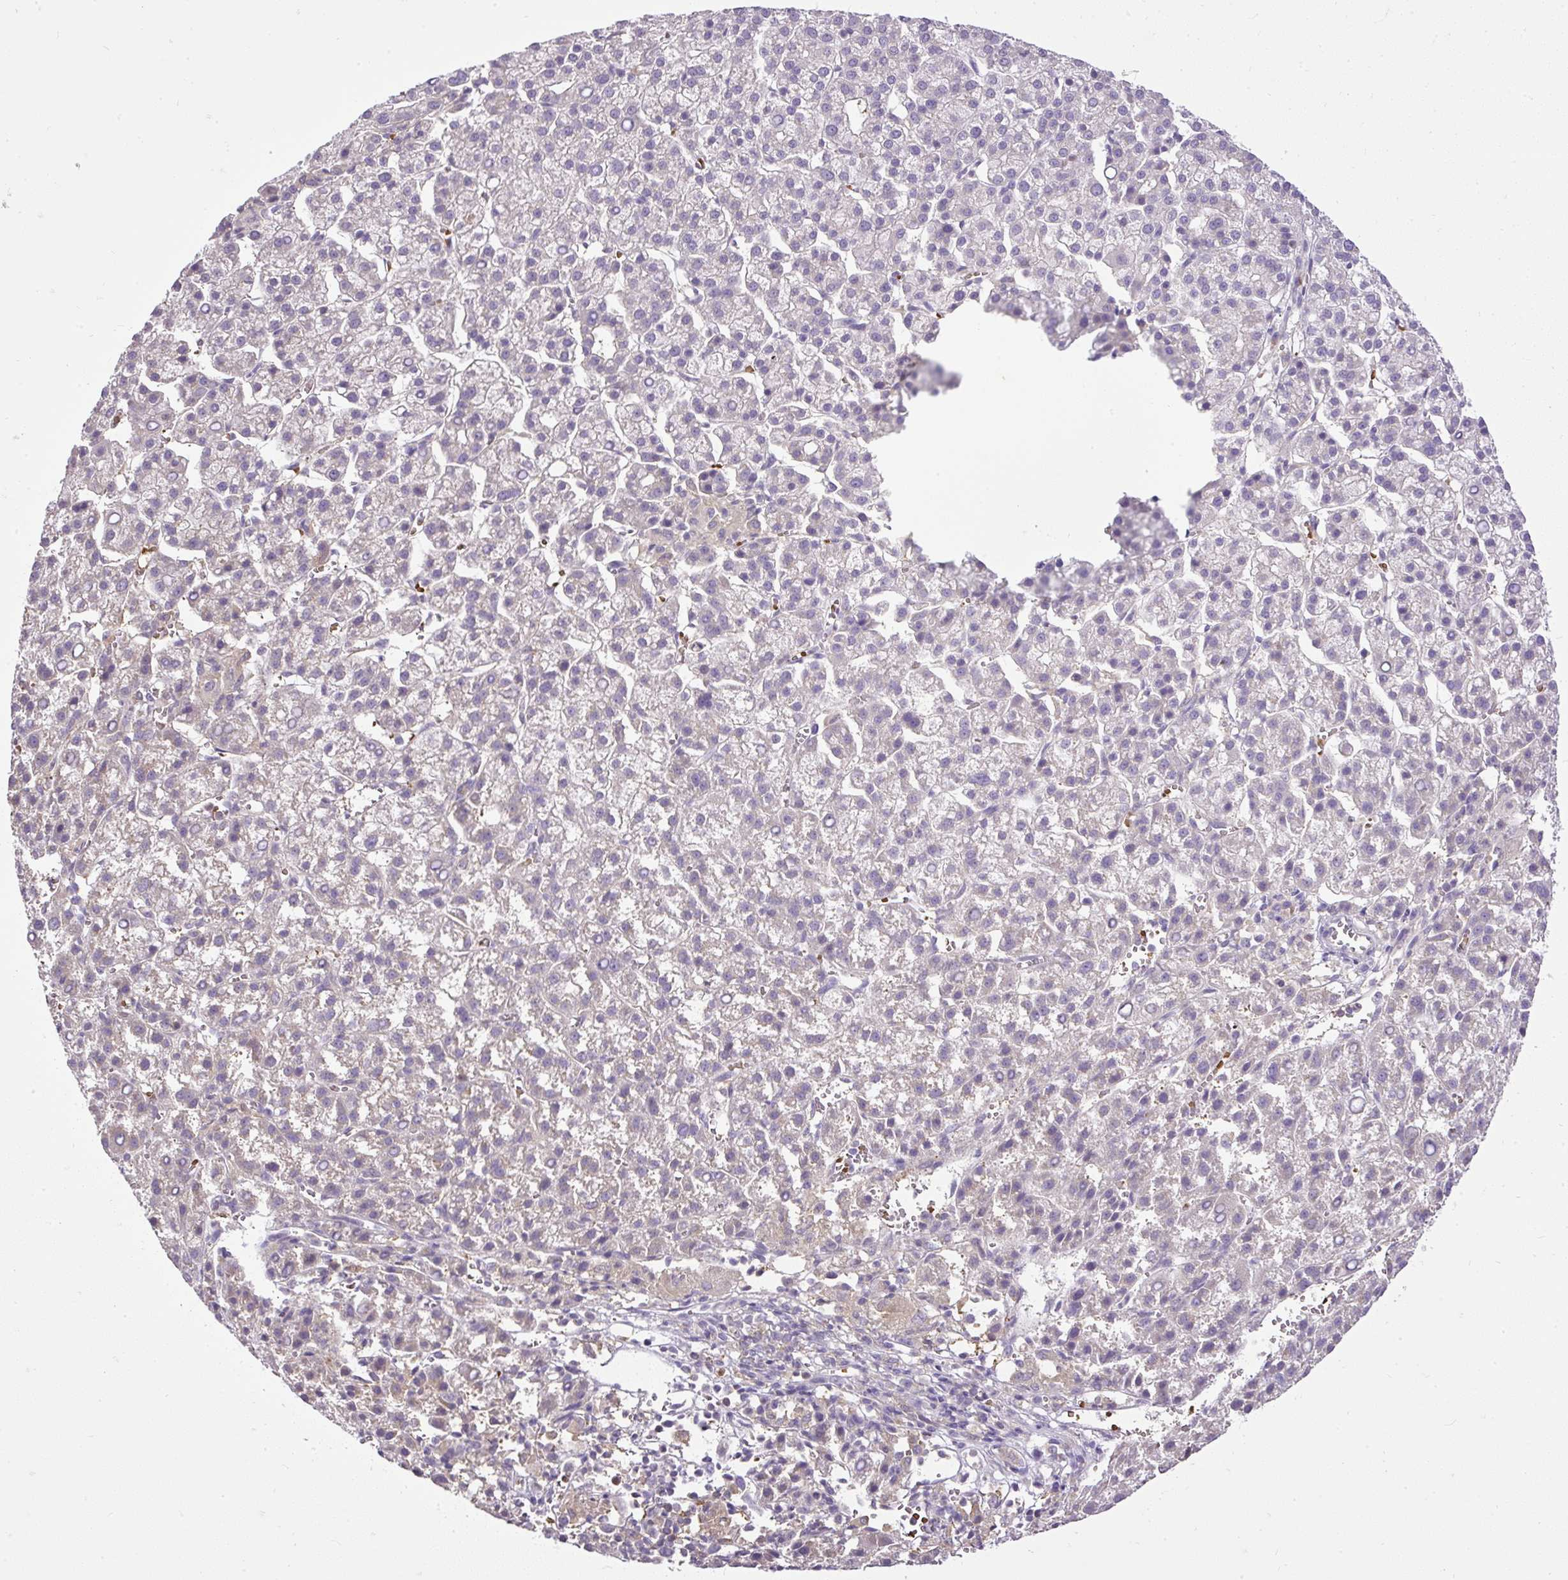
{"staining": {"intensity": "negative", "quantity": "none", "location": "none"}, "tissue": "liver cancer", "cell_type": "Tumor cells", "image_type": "cancer", "snomed": [{"axis": "morphology", "description": "Carcinoma, Hepatocellular, NOS"}, {"axis": "topography", "description": "Liver"}], "caption": "This photomicrograph is of liver hepatocellular carcinoma stained with immunohistochemistry (IHC) to label a protein in brown with the nuclei are counter-stained blue. There is no expression in tumor cells.", "gene": "SMC4", "patient": {"sex": "female", "age": 58}}